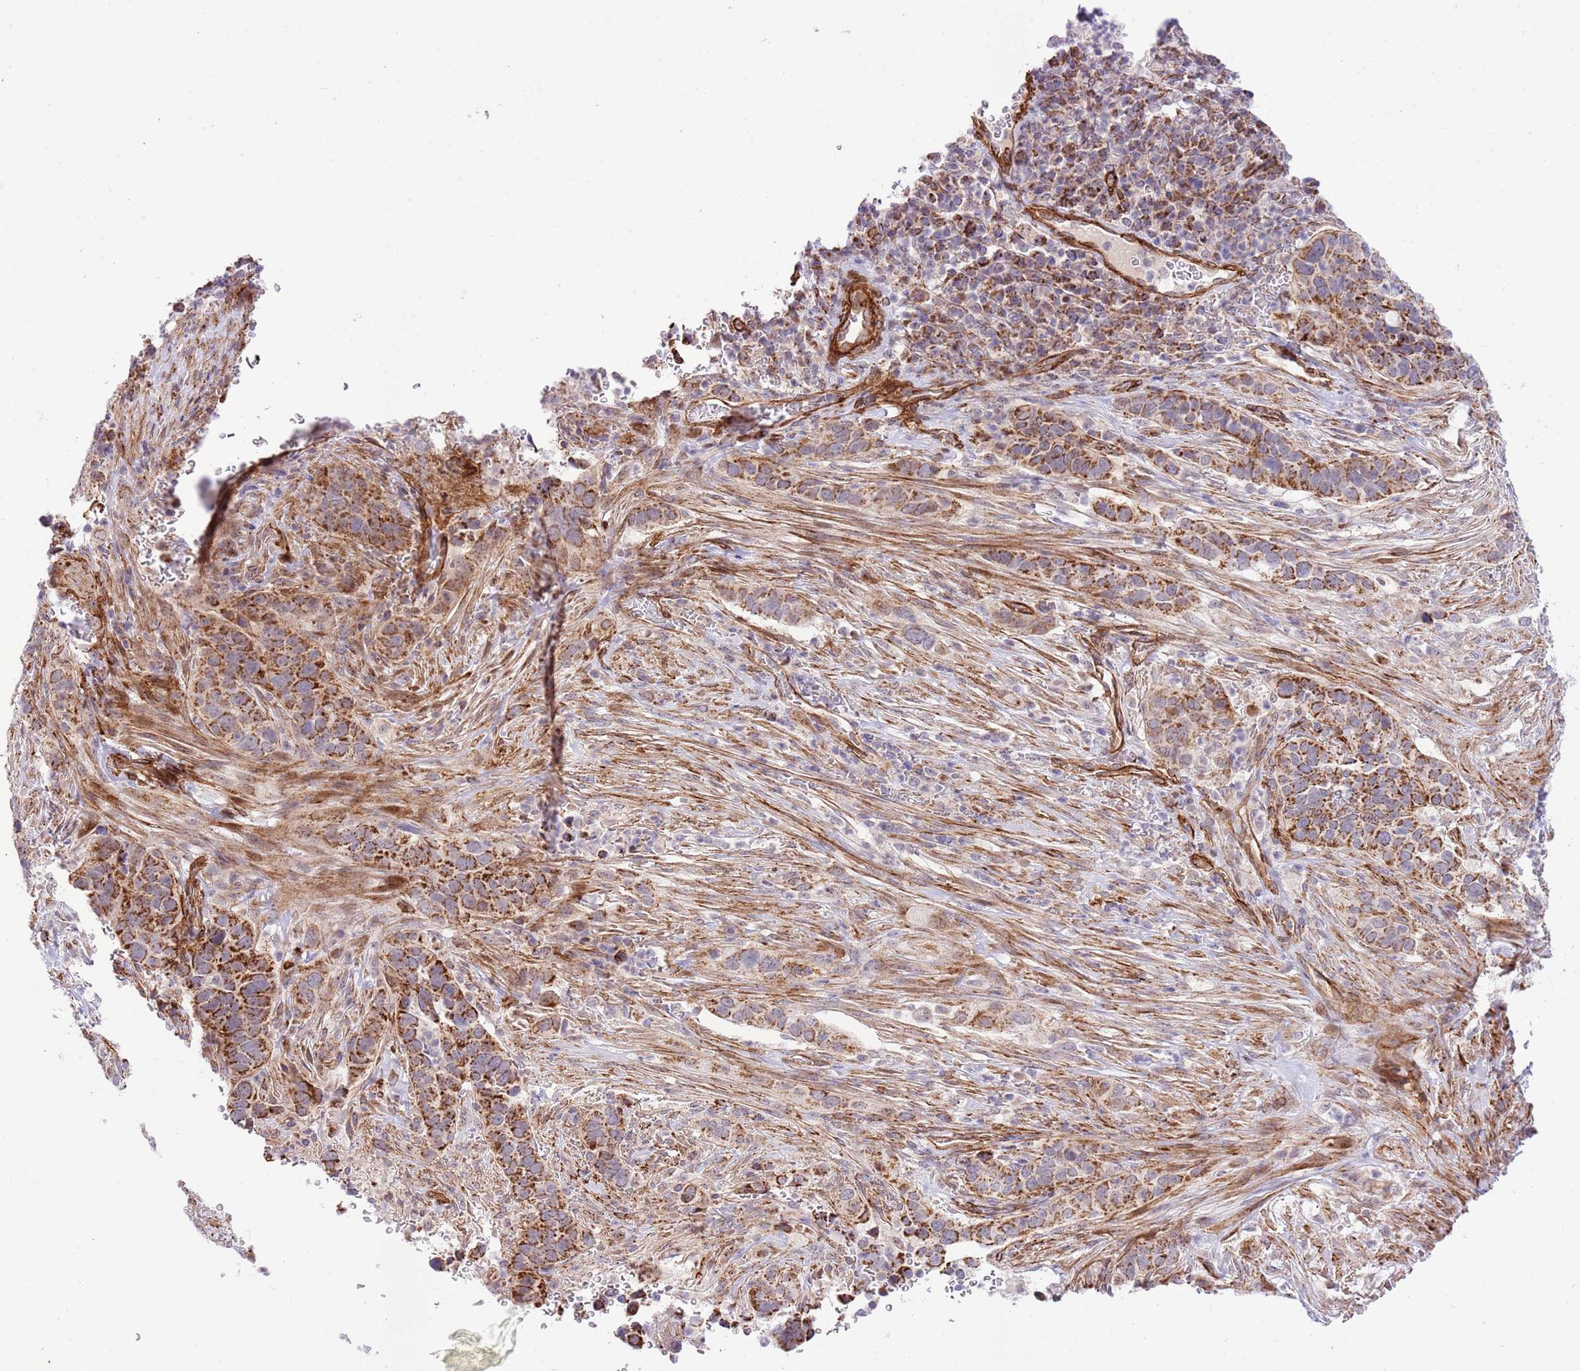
{"staining": {"intensity": "strong", "quantity": ">75%", "location": "cytoplasmic/membranous"}, "tissue": "cervical cancer", "cell_type": "Tumor cells", "image_type": "cancer", "snomed": [{"axis": "morphology", "description": "Squamous cell carcinoma, NOS"}, {"axis": "topography", "description": "Cervix"}], "caption": "Cervical cancer was stained to show a protein in brown. There is high levels of strong cytoplasmic/membranous positivity in approximately >75% of tumor cells. (DAB (3,3'-diaminobenzidine) IHC, brown staining for protein, blue staining for nuclei).", "gene": "NEK3", "patient": {"sex": "female", "age": 38}}